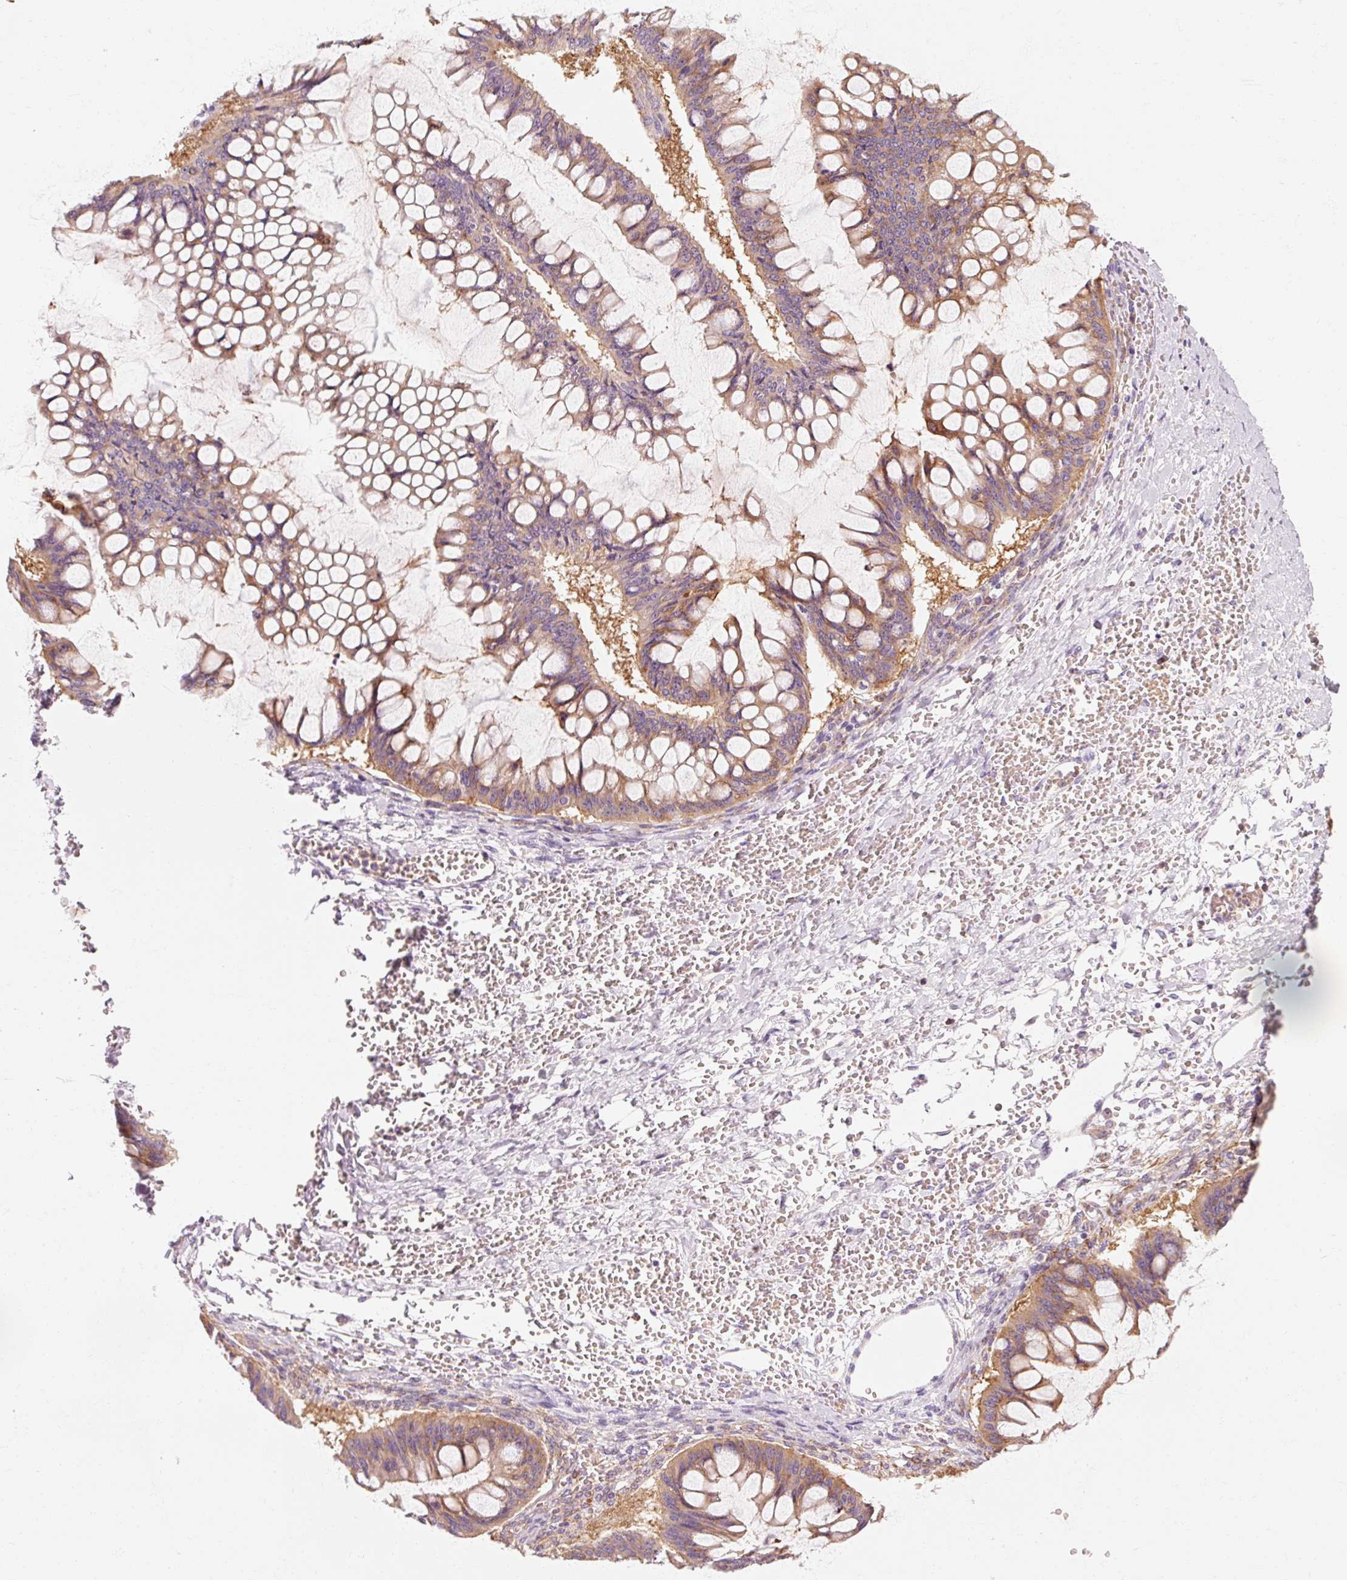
{"staining": {"intensity": "weak", "quantity": ">75%", "location": "cytoplasmic/membranous"}, "tissue": "ovarian cancer", "cell_type": "Tumor cells", "image_type": "cancer", "snomed": [{"axis": "morphology", "description": "Cystadenocarcinoma, mucinous, NOS"}, {"axis": "topography", "description": "Ovary"}], "caption": "Immunohistochemical staining of ovarian cancer (mucinous cystadenocarcinoma) exhibits low levels of weak cytoplasmic/membranous staining in approximately >75% of tumor cells.", "gene": "OR8K1", "patient": {"sex": "female", "age": 73}}